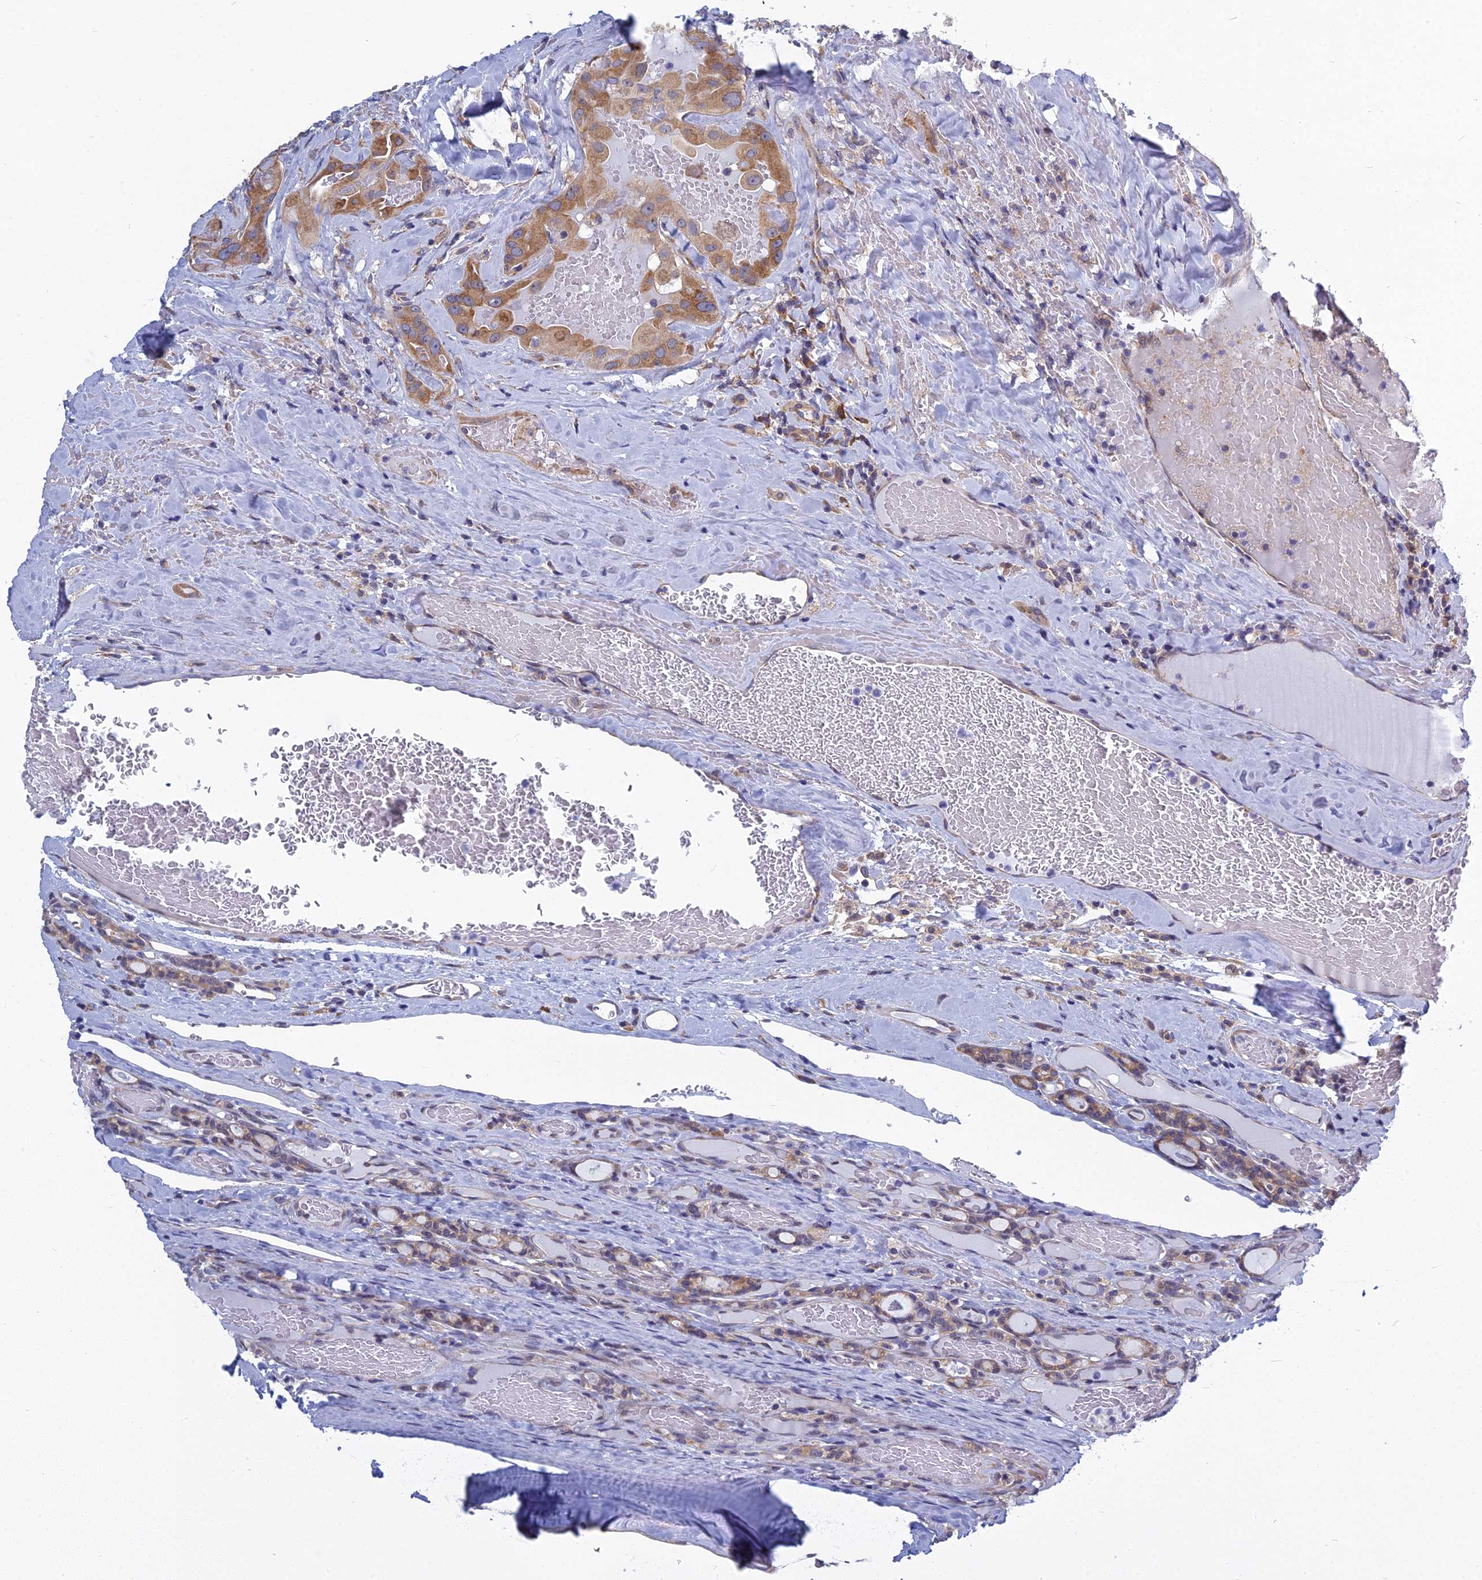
{"staining": {"intensity": "moderate", "quantity": ">75%", "location": "cytoplasmic/membranous"}, "tissue": "thyroid cancer", "cell_type": "Tumor cells", "image_type": "cancer", "snomed": [{"axis": "morphology", "description": "Papillary adenocarcinoma, NOS"}, {"axis": "topography", "description": "Thyroid gland"}], "caption": "Thyroid papillary adenocarcinoma stained with immunohistochemistry exhibits moderate cytoplasmic/membranous staining in approximately >75% of tumor cells.", "gene": "KIAA1143", "patient": {"sex": "female", "age": 72}}